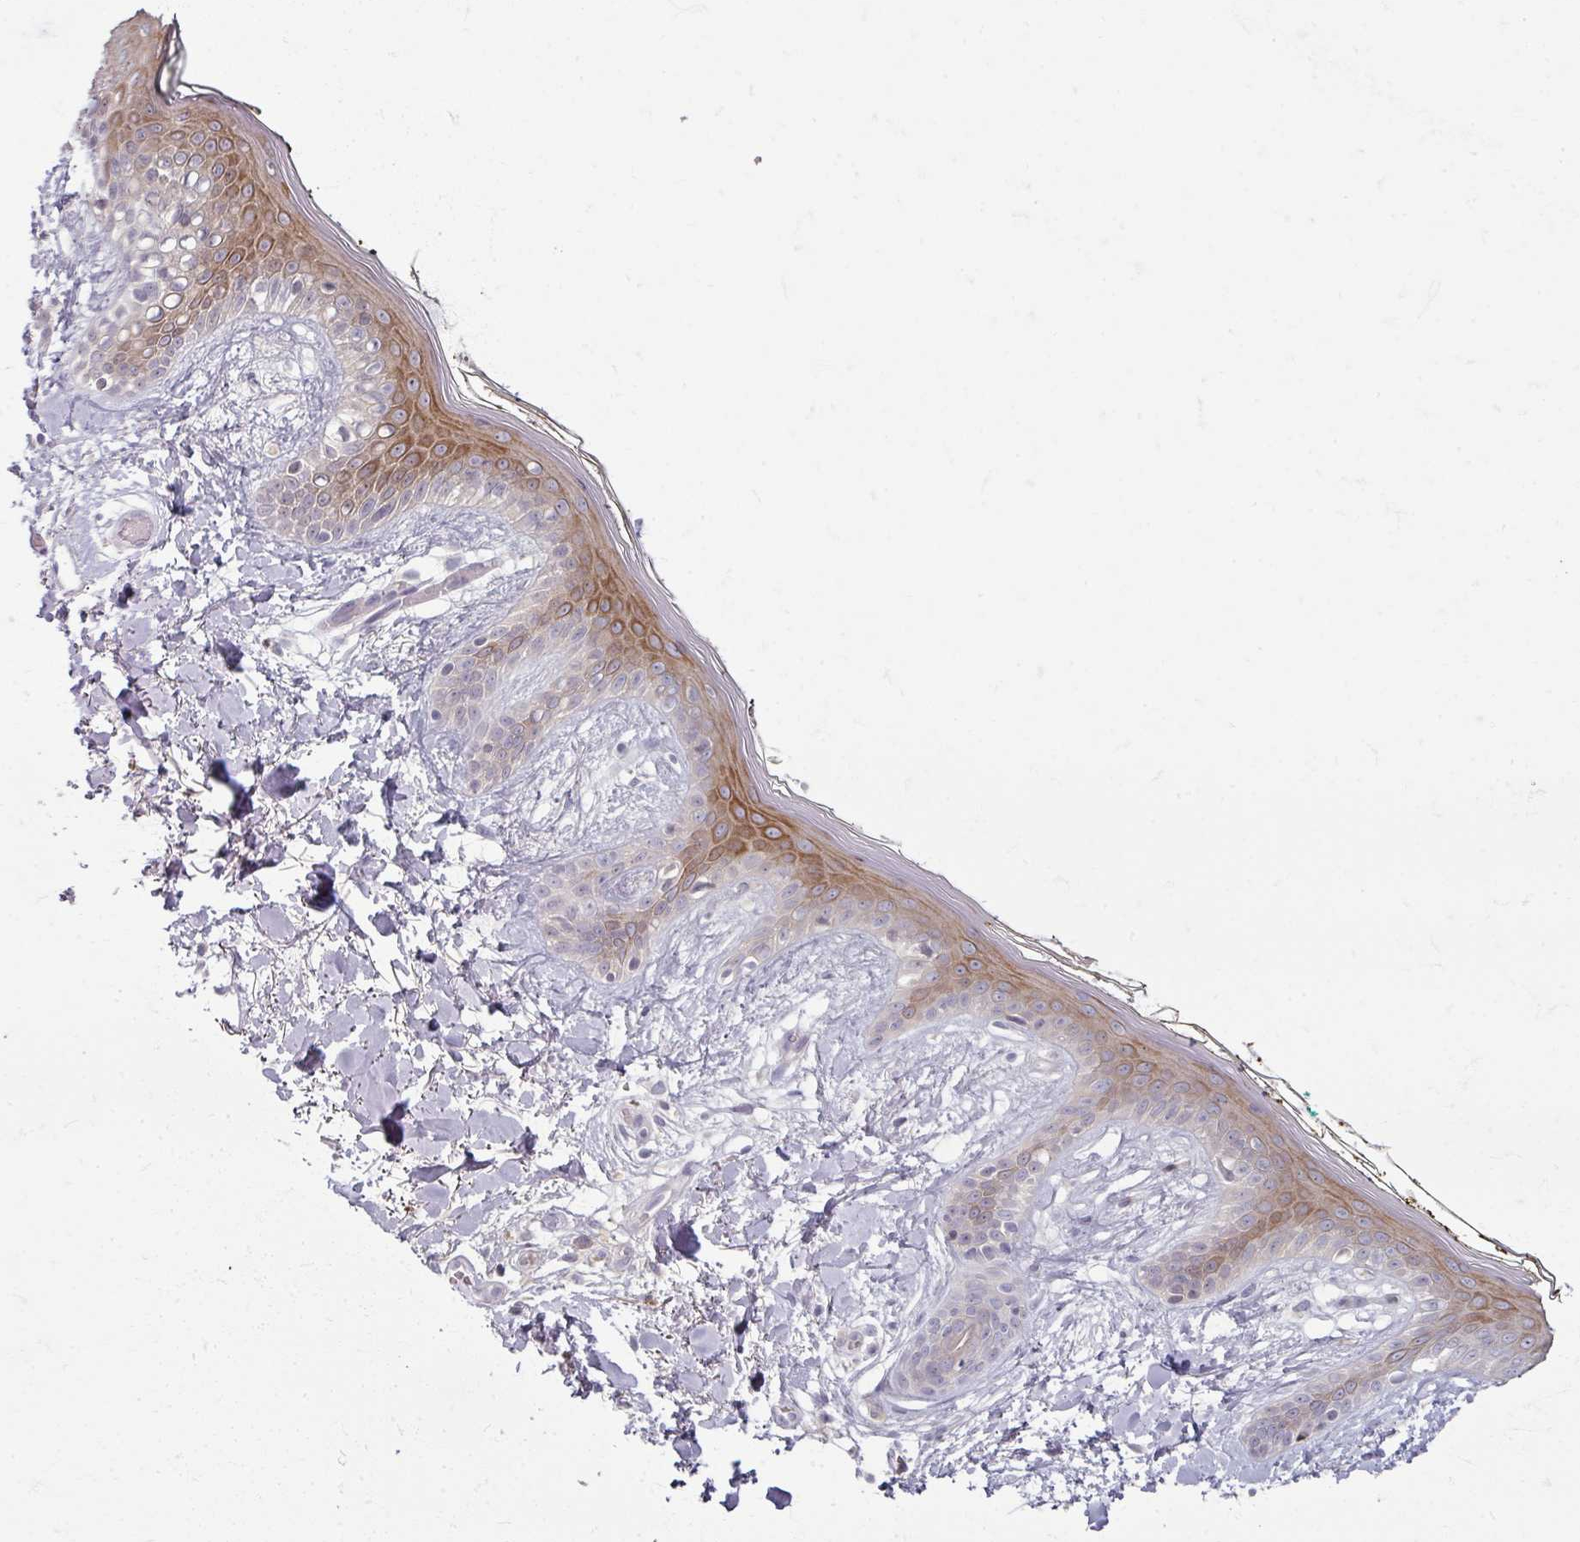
{"staining": {"intensity": "negative", "quantity": "none", "location": "none"}, "tissue": "skin", "cell_type": "Fibroblasts", "image_type": "normal", "snomed": [{"axis": "morphology", "description": "Normal tissue, NOS"}, {"axis": "topography", "description": "Skin"}], "caption": "High power microscopy photomicrograph of an IHC histopathology image of normal skin, revealing no significant expression in fibroblasts.", "gene": "TTLL7", "patient": {"sex": "female", "age": 34}}